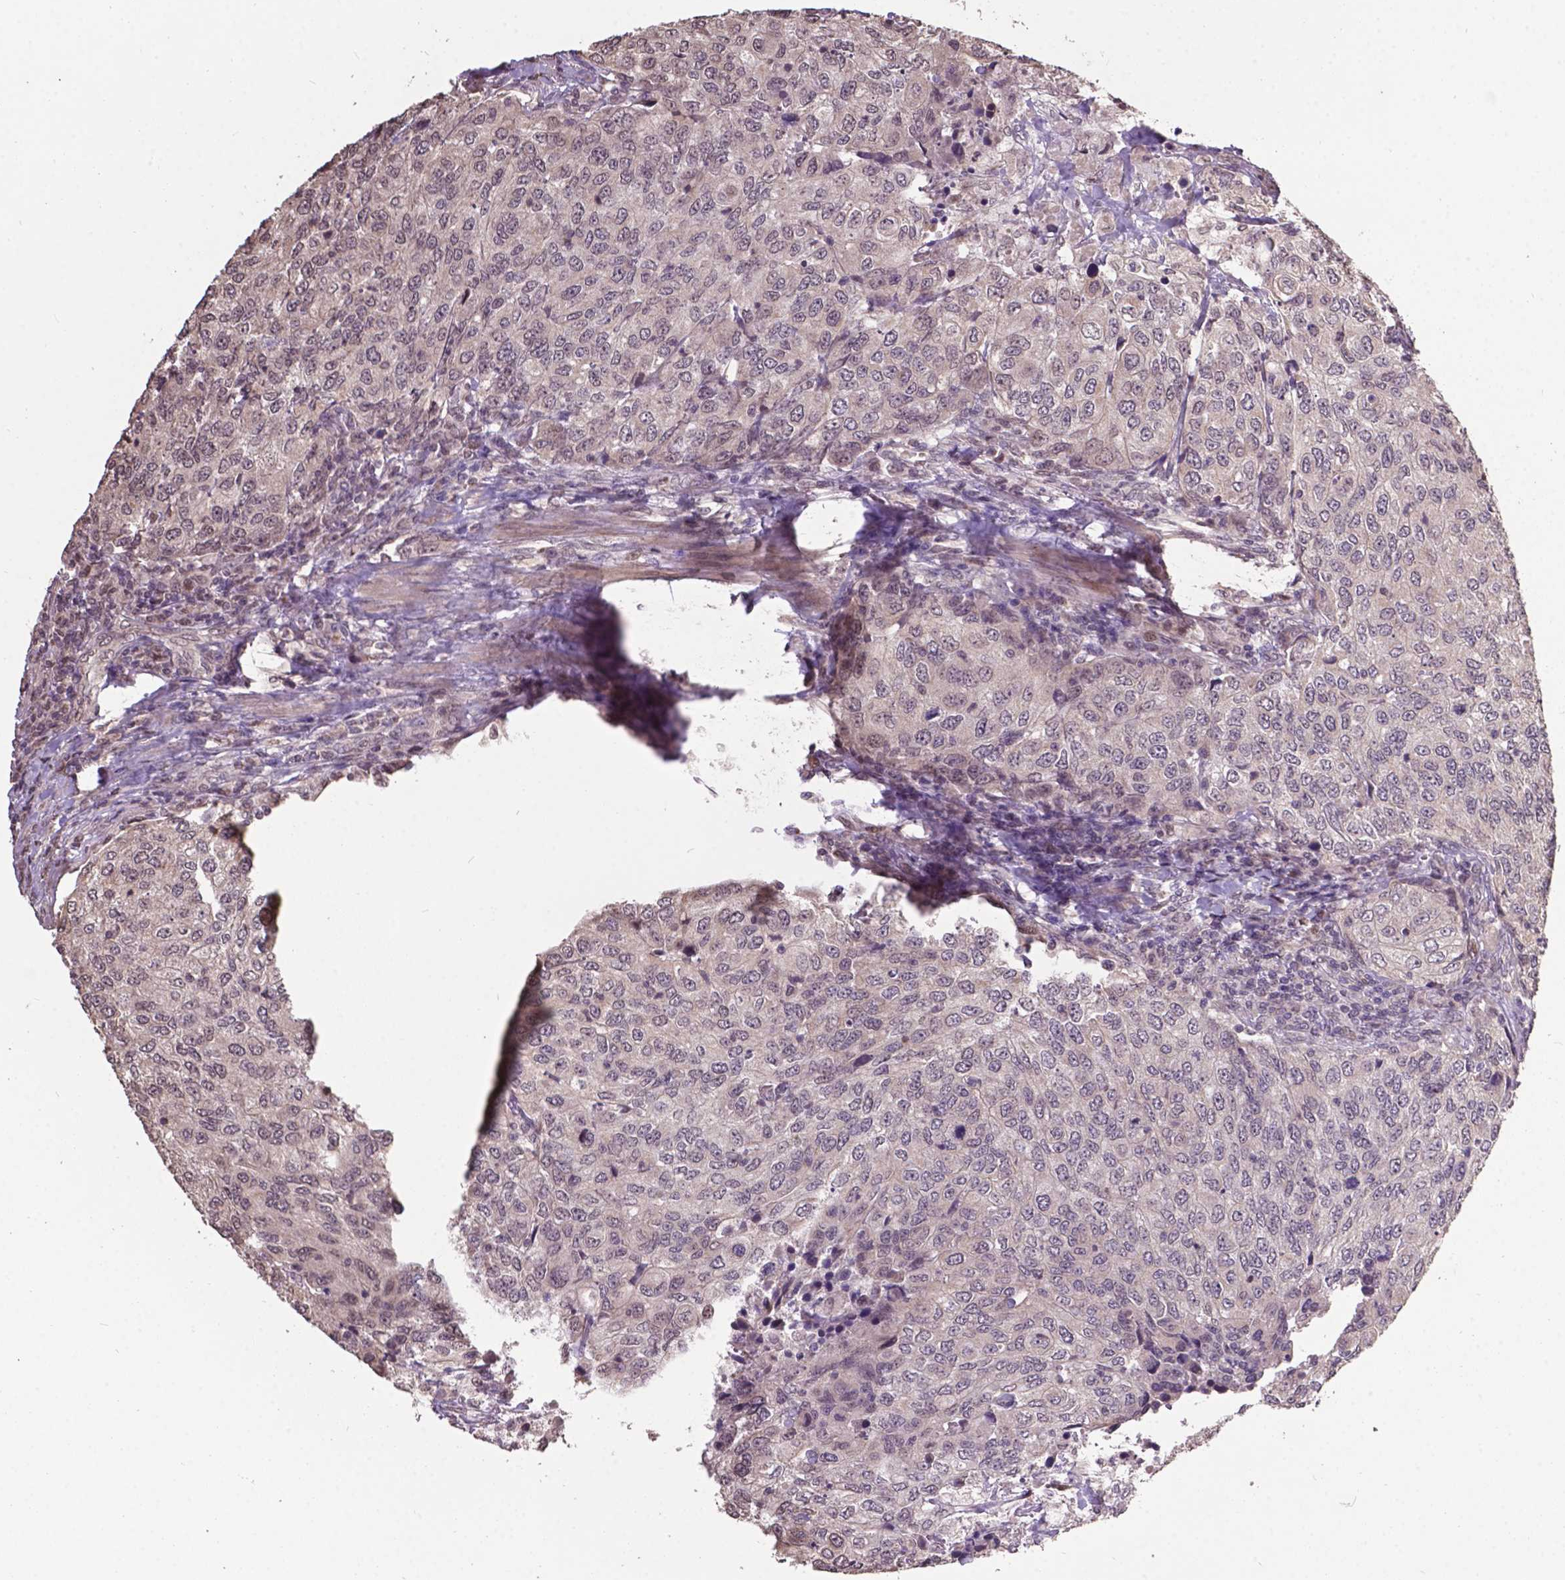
{"staining": {"intensity": "negative", "quantity": "none", "location": "none"}, "tissue": "urothelial cancer", "cell_type": "Tumor cells", "image_type": "cancer", "snomed": [{"axis": "morphology", "description": "Urothelial carcinoma, High grade"}, {"axis": "topography", "description": "Urinary bladder"}], "caption": "High magnification brightfield microscopy of urothelial cancer stained with DAB (brown) and counterstained with hematoxylin (blue): tumor cells show no significant staining.", "gene": "GLRA2", "patient": {"sex": "female", "age": 78}}